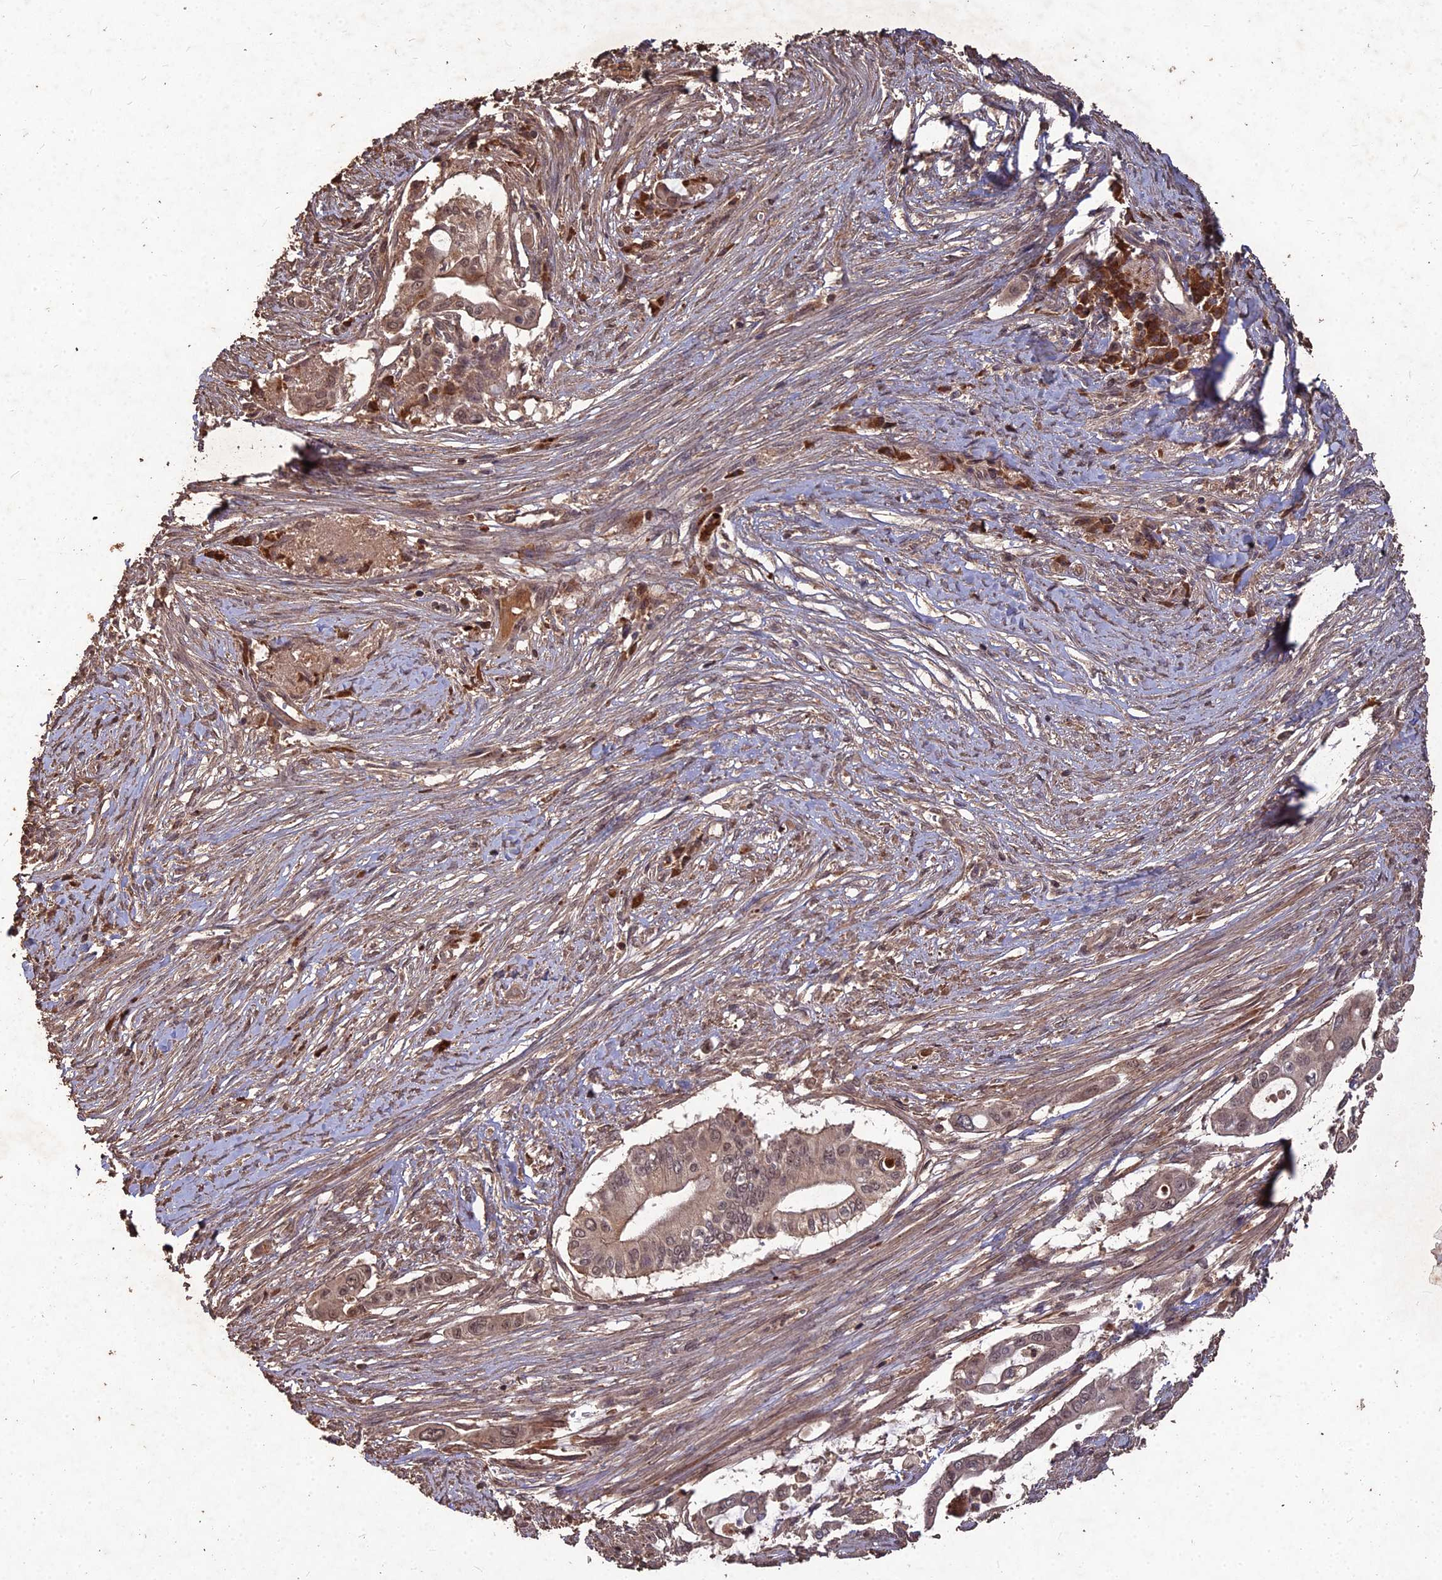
{"staining": {"intensity": "moderate", "quantity": ">75%", "location": "cytoplasmic/membranous,nuclear"}, "tissue": "pancreatic cancer", "cell_type": "Tumor cells", "image_type": "cancer", "snomed": [{"axis": "morphology", "description": "Adenocarcinoma, NOS"}, {"axis": "topography", "description": "Pancreas"}], "caption": "Brown immunohistochemical staining in adenocarcinoma (pancreatic) shows moderate cytoplasmic/membranous and nuclear staining in about >75% of tumor cells.", "gene": "SYMPK", "patient": {"sex": "male", "age": 68}}